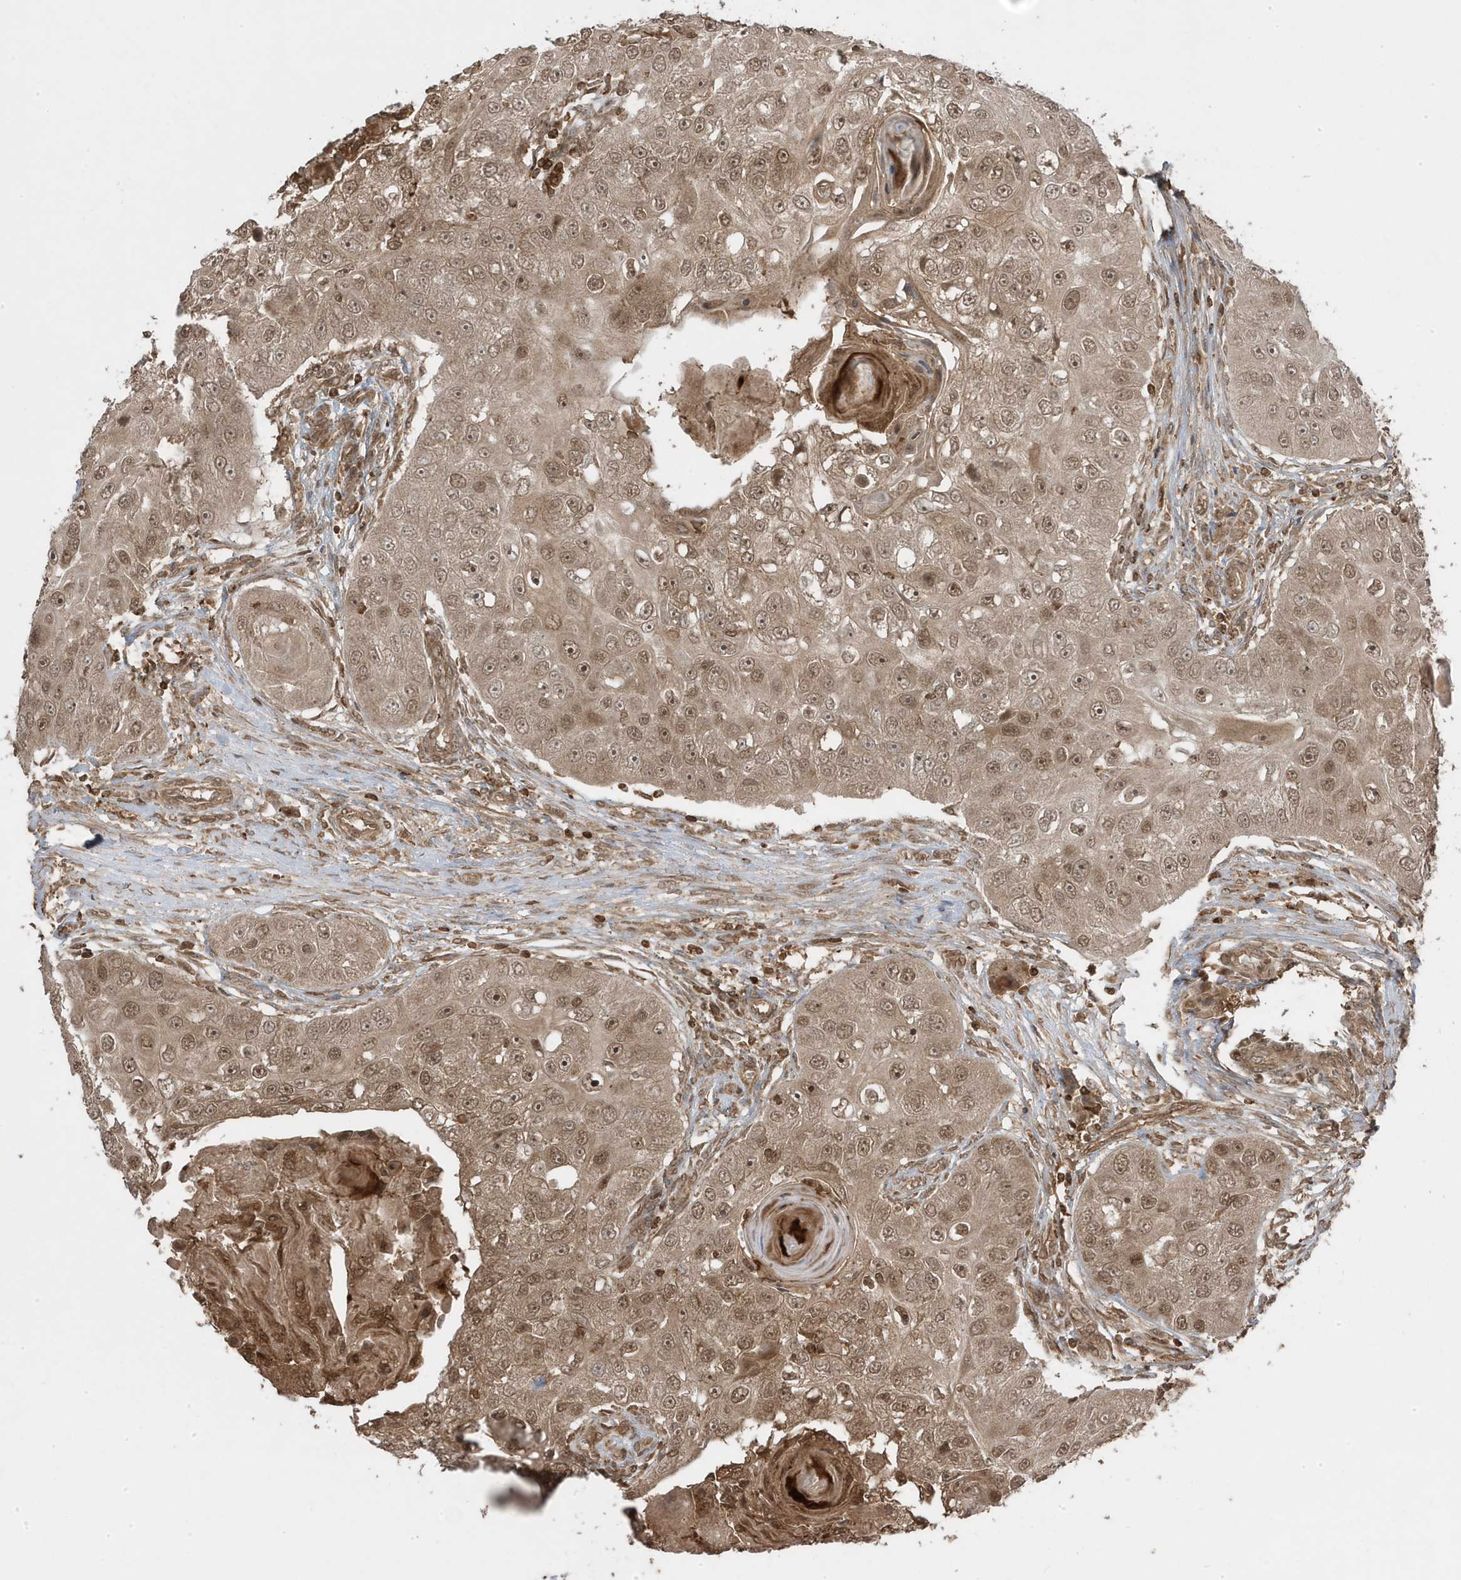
{"staining": {"intensity": "moderate", "quantity": "25%-75%", "location": "cytoplasmic/membranous,nuclear"}, "tissue": "head and neck cancer", "cell_type": "Tumor cells", "image_type": "cancer", "snomed": [{"axis": "morphology", "description": "Normal tissue, NOS"}, {"axis": "morphology", "description": "Squamous cell carcinoma, NOS"}, {"axis": "topography", "description": "Skeletal muscle"}, {"axis": "topography", "description": "Head-Neck"}], "caption": "Head and neck cancer (squamous cell carcinoma) stained with a brown dye shows moderate cytoplasmic/membranous and nuclear positive expression in about 25%-75% of tumor cells.", "gene": "ASAP1", "patient": {"sex": "male", "age": 51}}